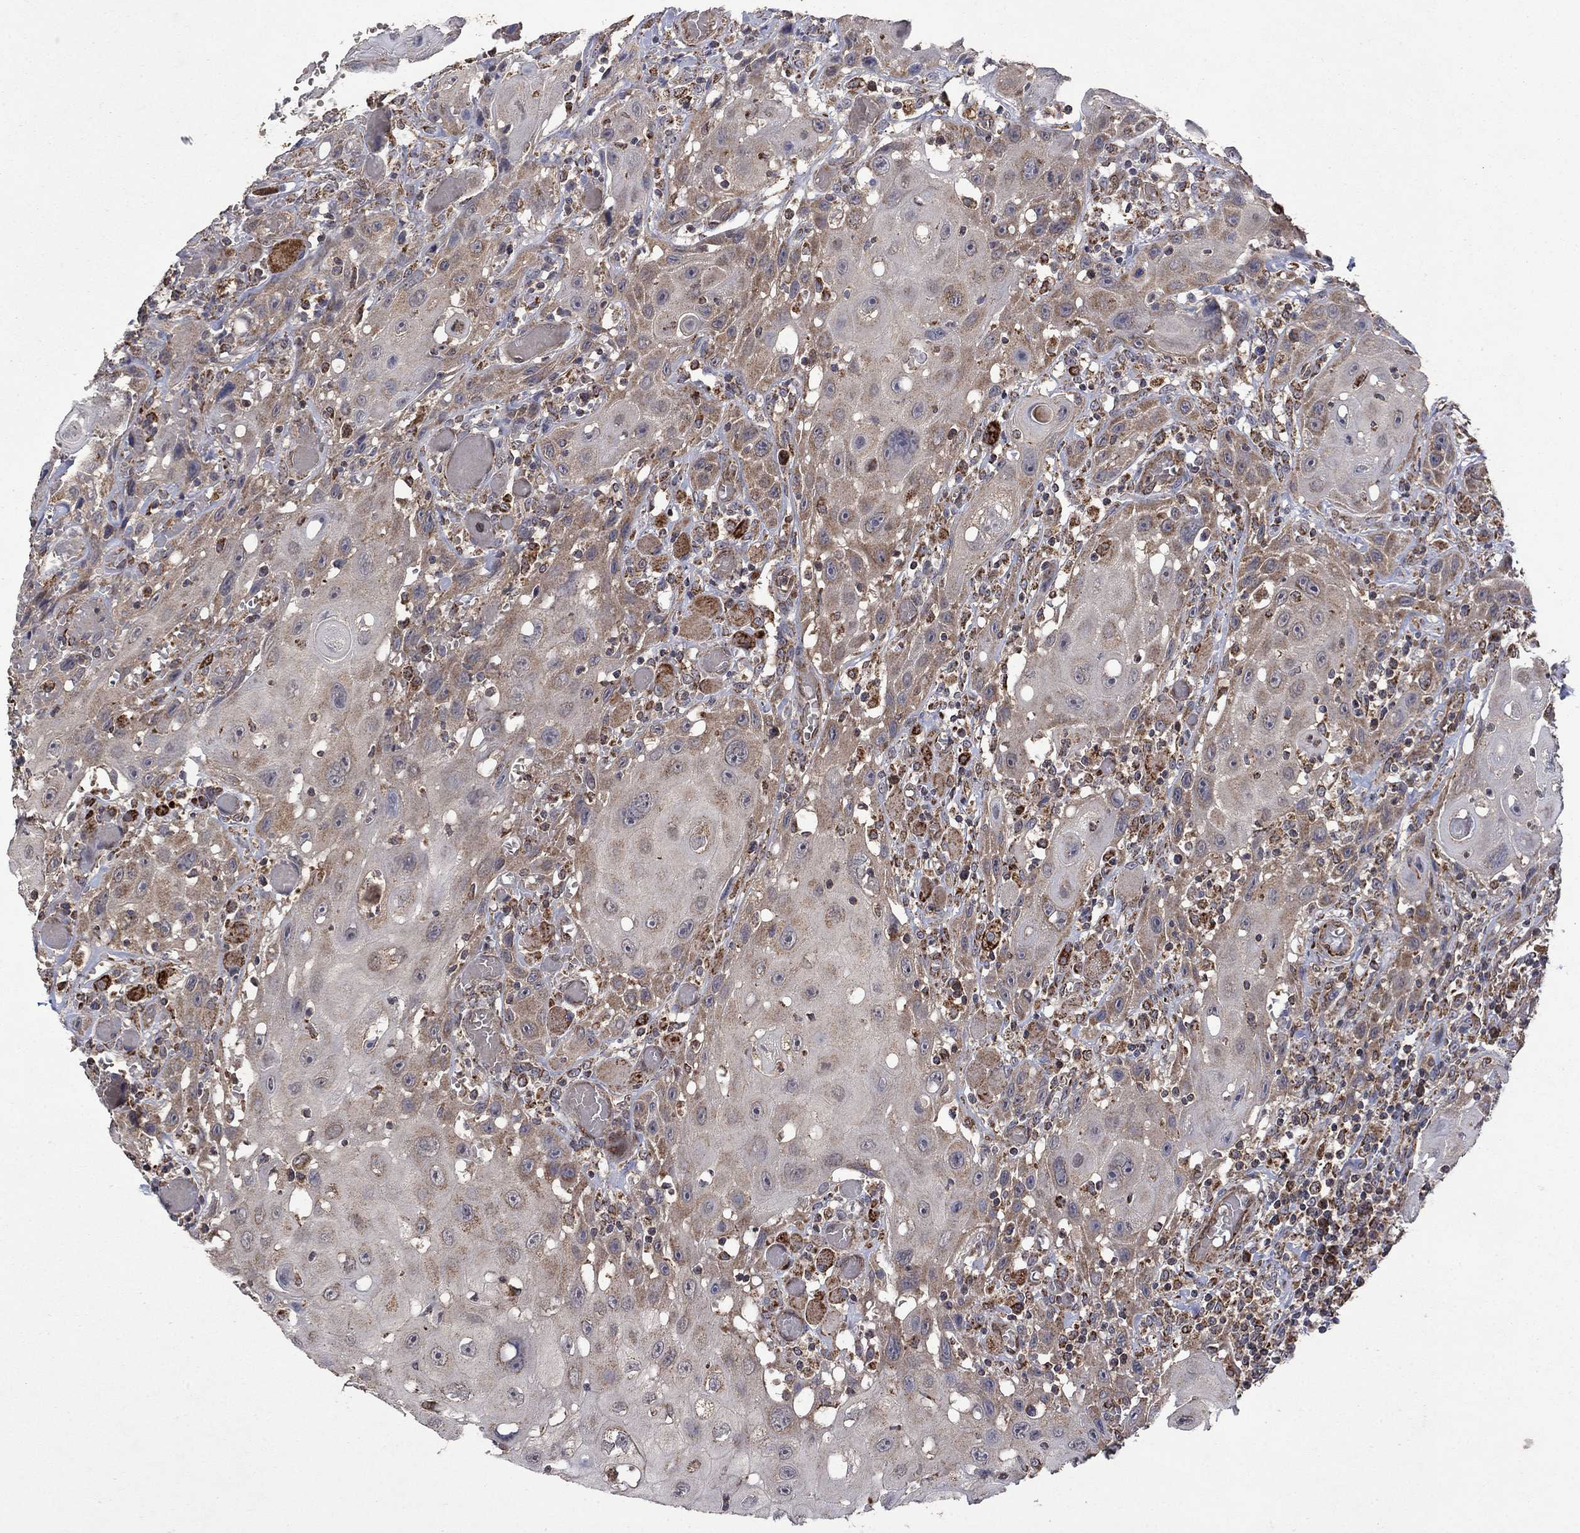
{"staining": {"intensity": "weak", "quantity": "25%-75%", "location": "cytoplasmic/membranous"}, "tissue": "head and neck cancer", "cell_type": "Tumor cells", "image_type": "cancer", "snomed": [{"axis": "morphology", "description": "Normal tissue, NOS"}, {"axis": "morphology", "description": "Squamous cell carcinoma, NOS"}, {"axis": "topography", "description": "Oral tissue"}, {"axis": "topography", "description": "Head-Neck"}], "caption": "Approximately 25%-75% of tumor cells in human head and neck cancer display weak cytoplasmic/membranous protein positivity as visualized by brown immunohistochemical staining.", "gene": "DPH1", "patient": {"sex": "male", "age": 71}}